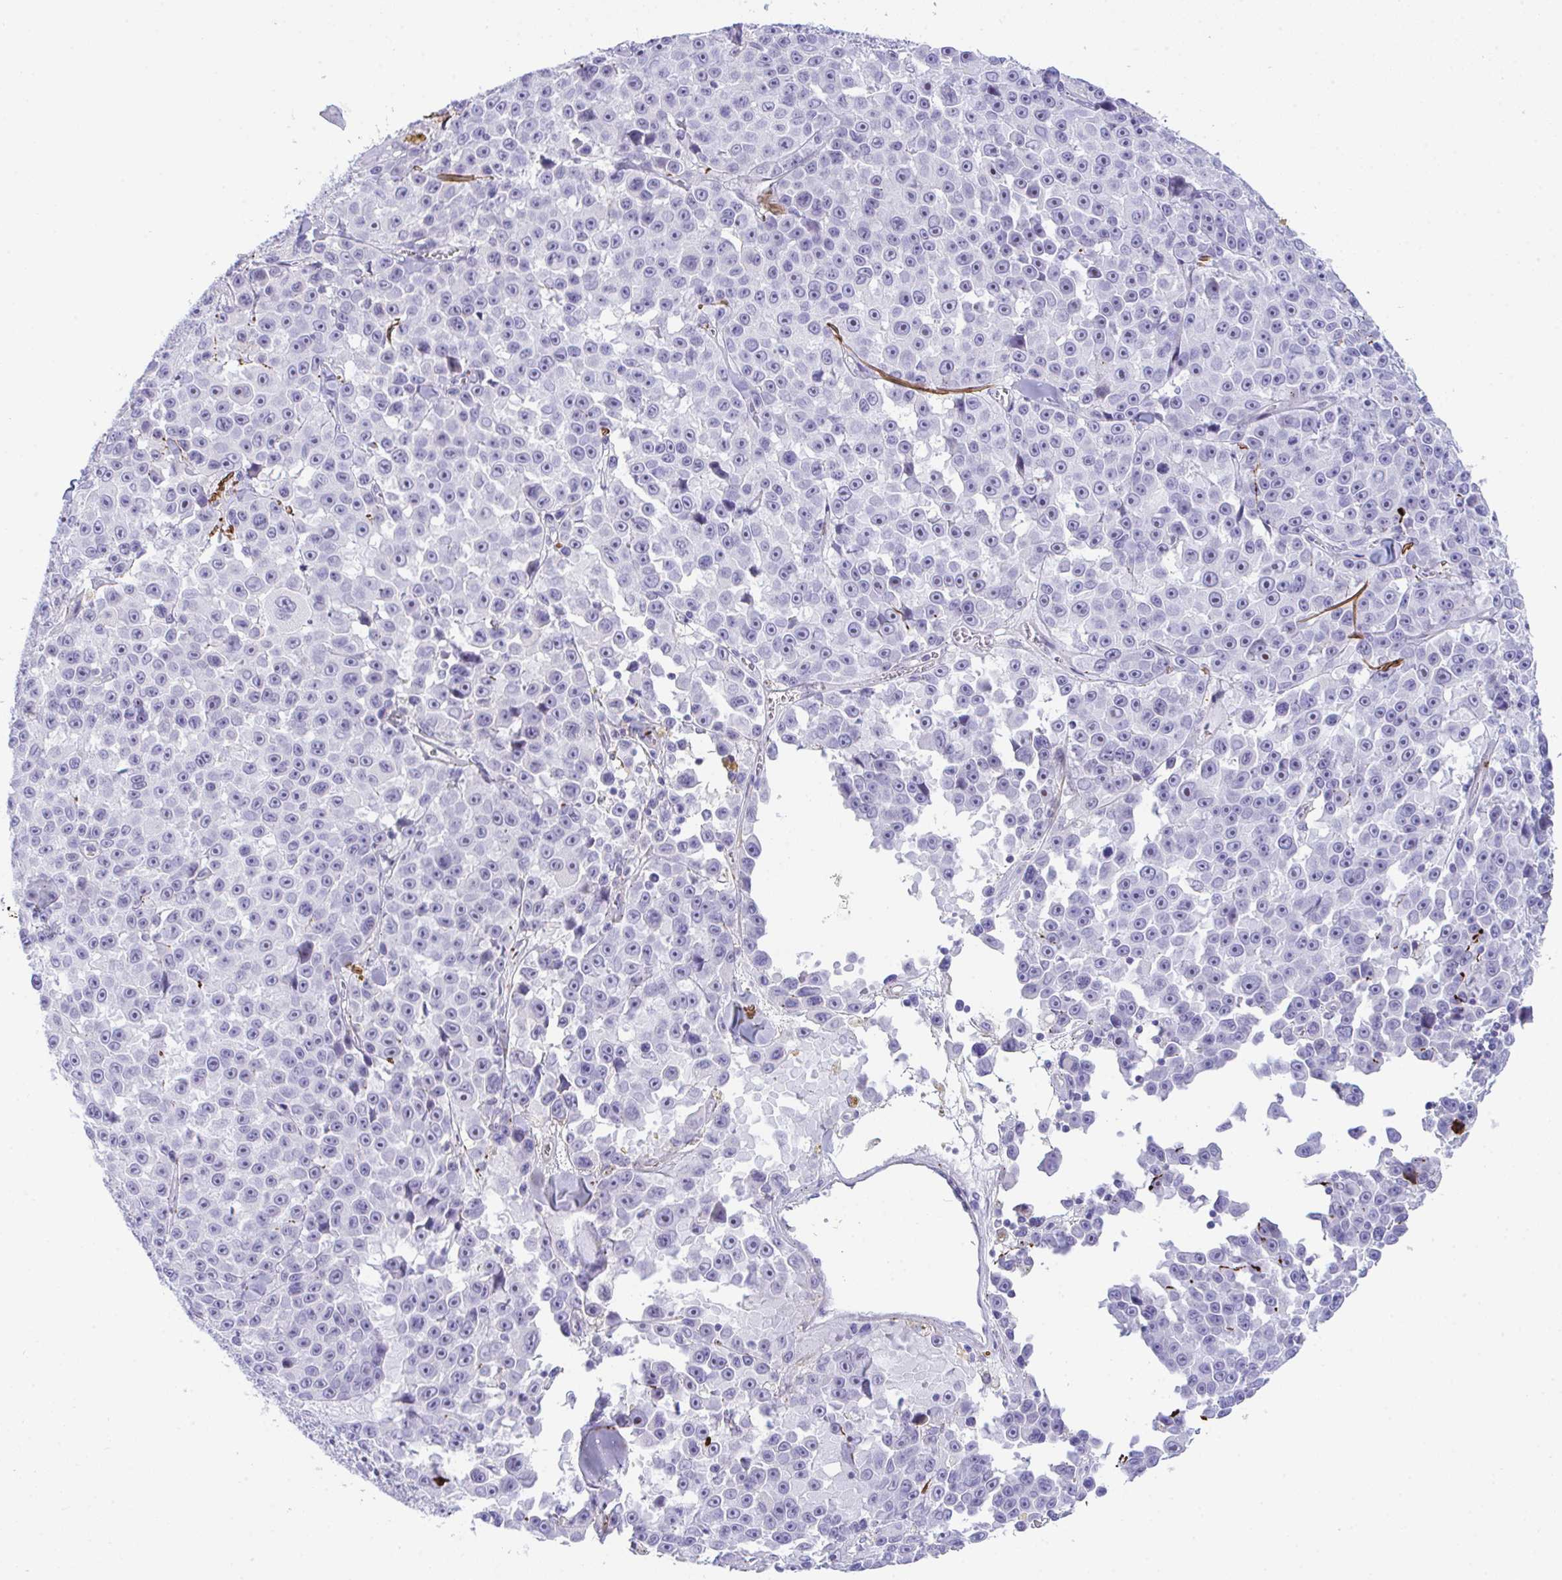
{"staining": {"intensity": "negative", "quantity": "none", "location": "none"}, "tissue": "melanoma", "cell_type": "Tumor cells", "image_type": "cancer", "snomed": [{"axis": "morphology", "description": "Malignant melanoma, NOS"}, {"axis": "topography", "description": "Skin"}], "caption": "Tumor cells are negative for protein expression in human malignant melanoma.", "gene": "KMT2E", "patient": {"sex": "female", "age": 66}}